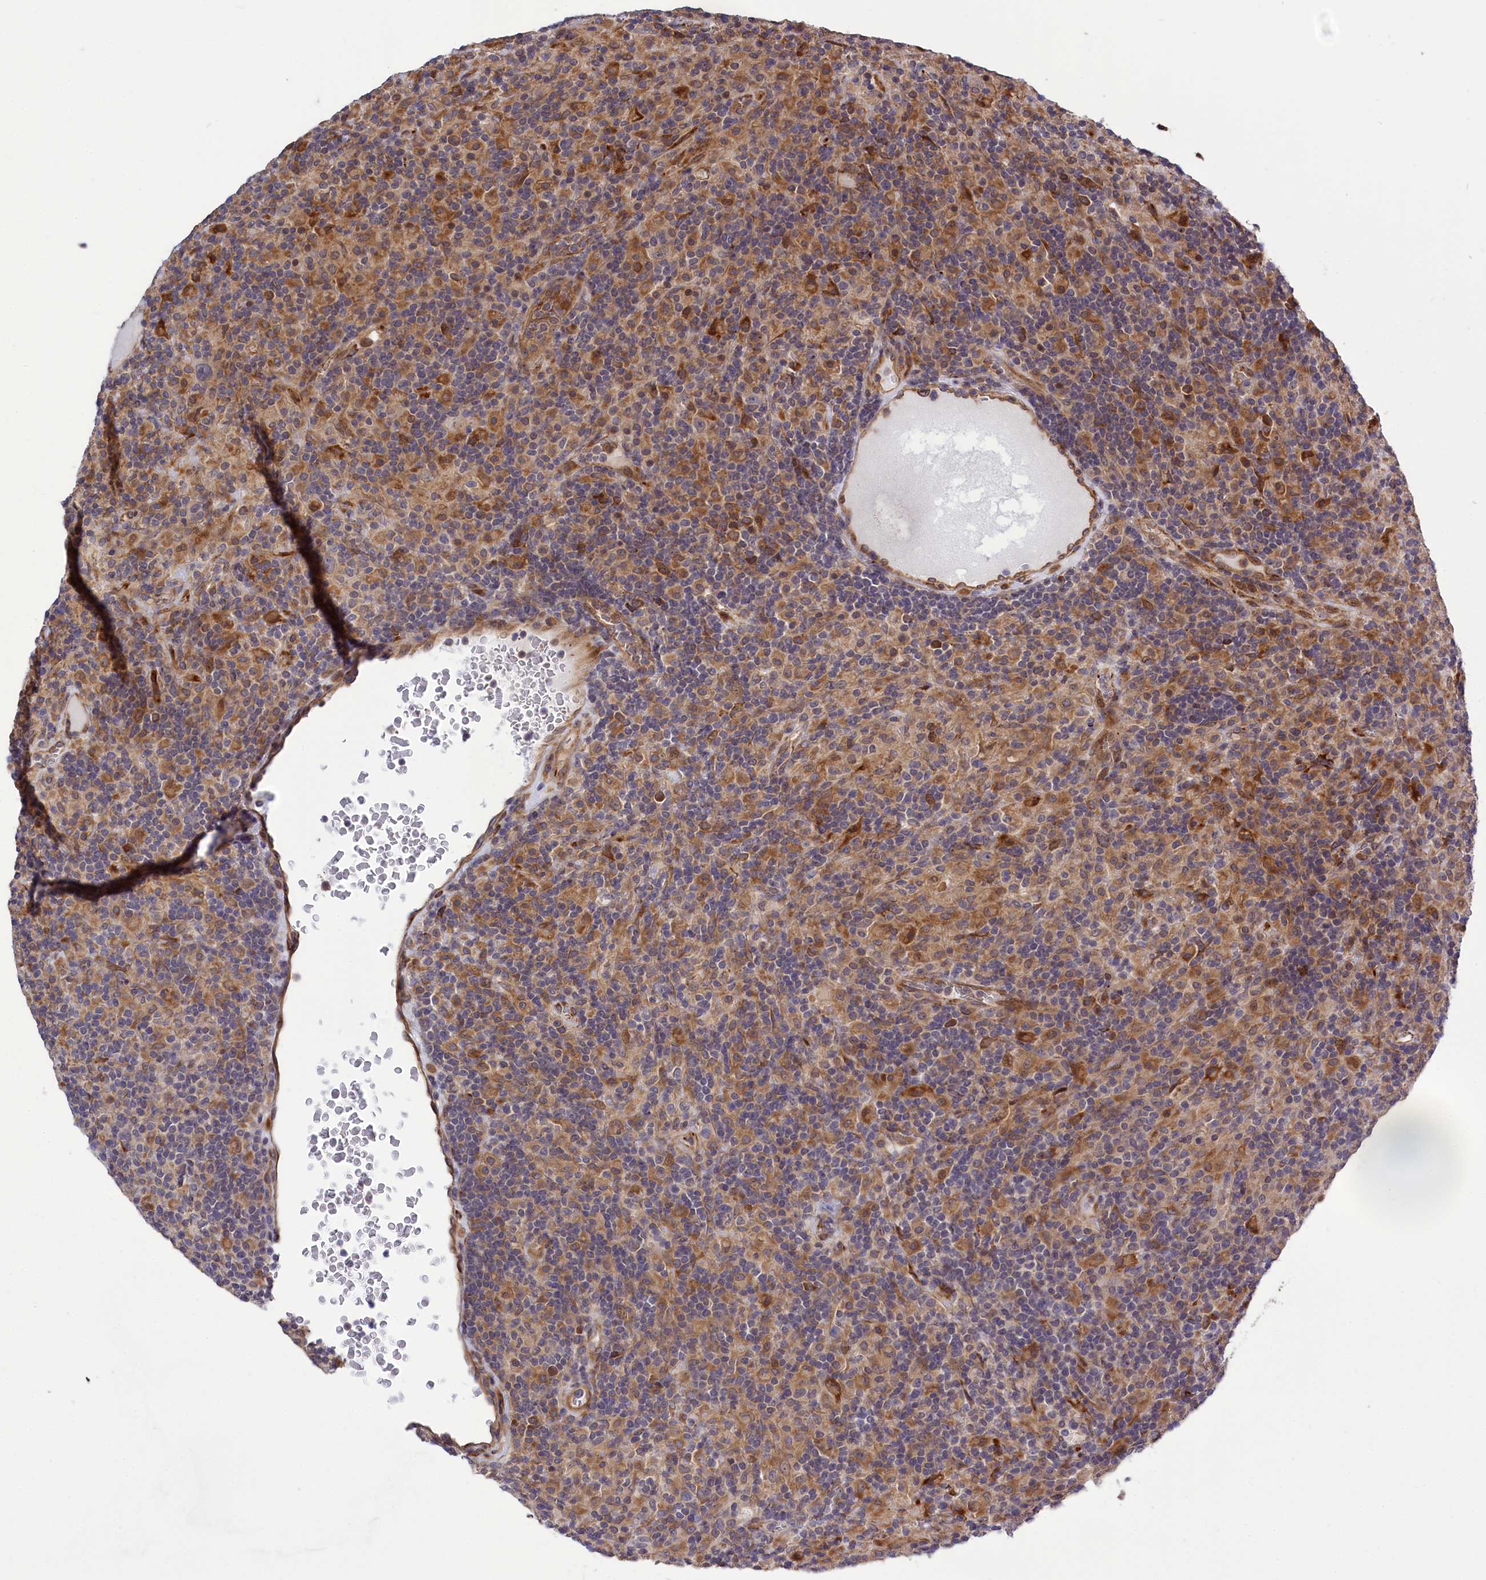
{"staining": {"intensity": "weak", "quantity": "<25%", "location": "cytoplasmic/membranous"}, "tissue": "lymphoma", "cell_type": "Tumor cells", "image_type": "cancer", "snomed": [{"axis": "morphology", "description": "Hodgkin's disease, NOS"}, {"axis": "topography", "description": "Lymph node"}], "caption": "Immunohistochemical staining of Hodgkin's disease demonstrates no significant positivity in tumor cells.", "gene": "DDX60L", "patient": {"sex": "male", "age": 70}}